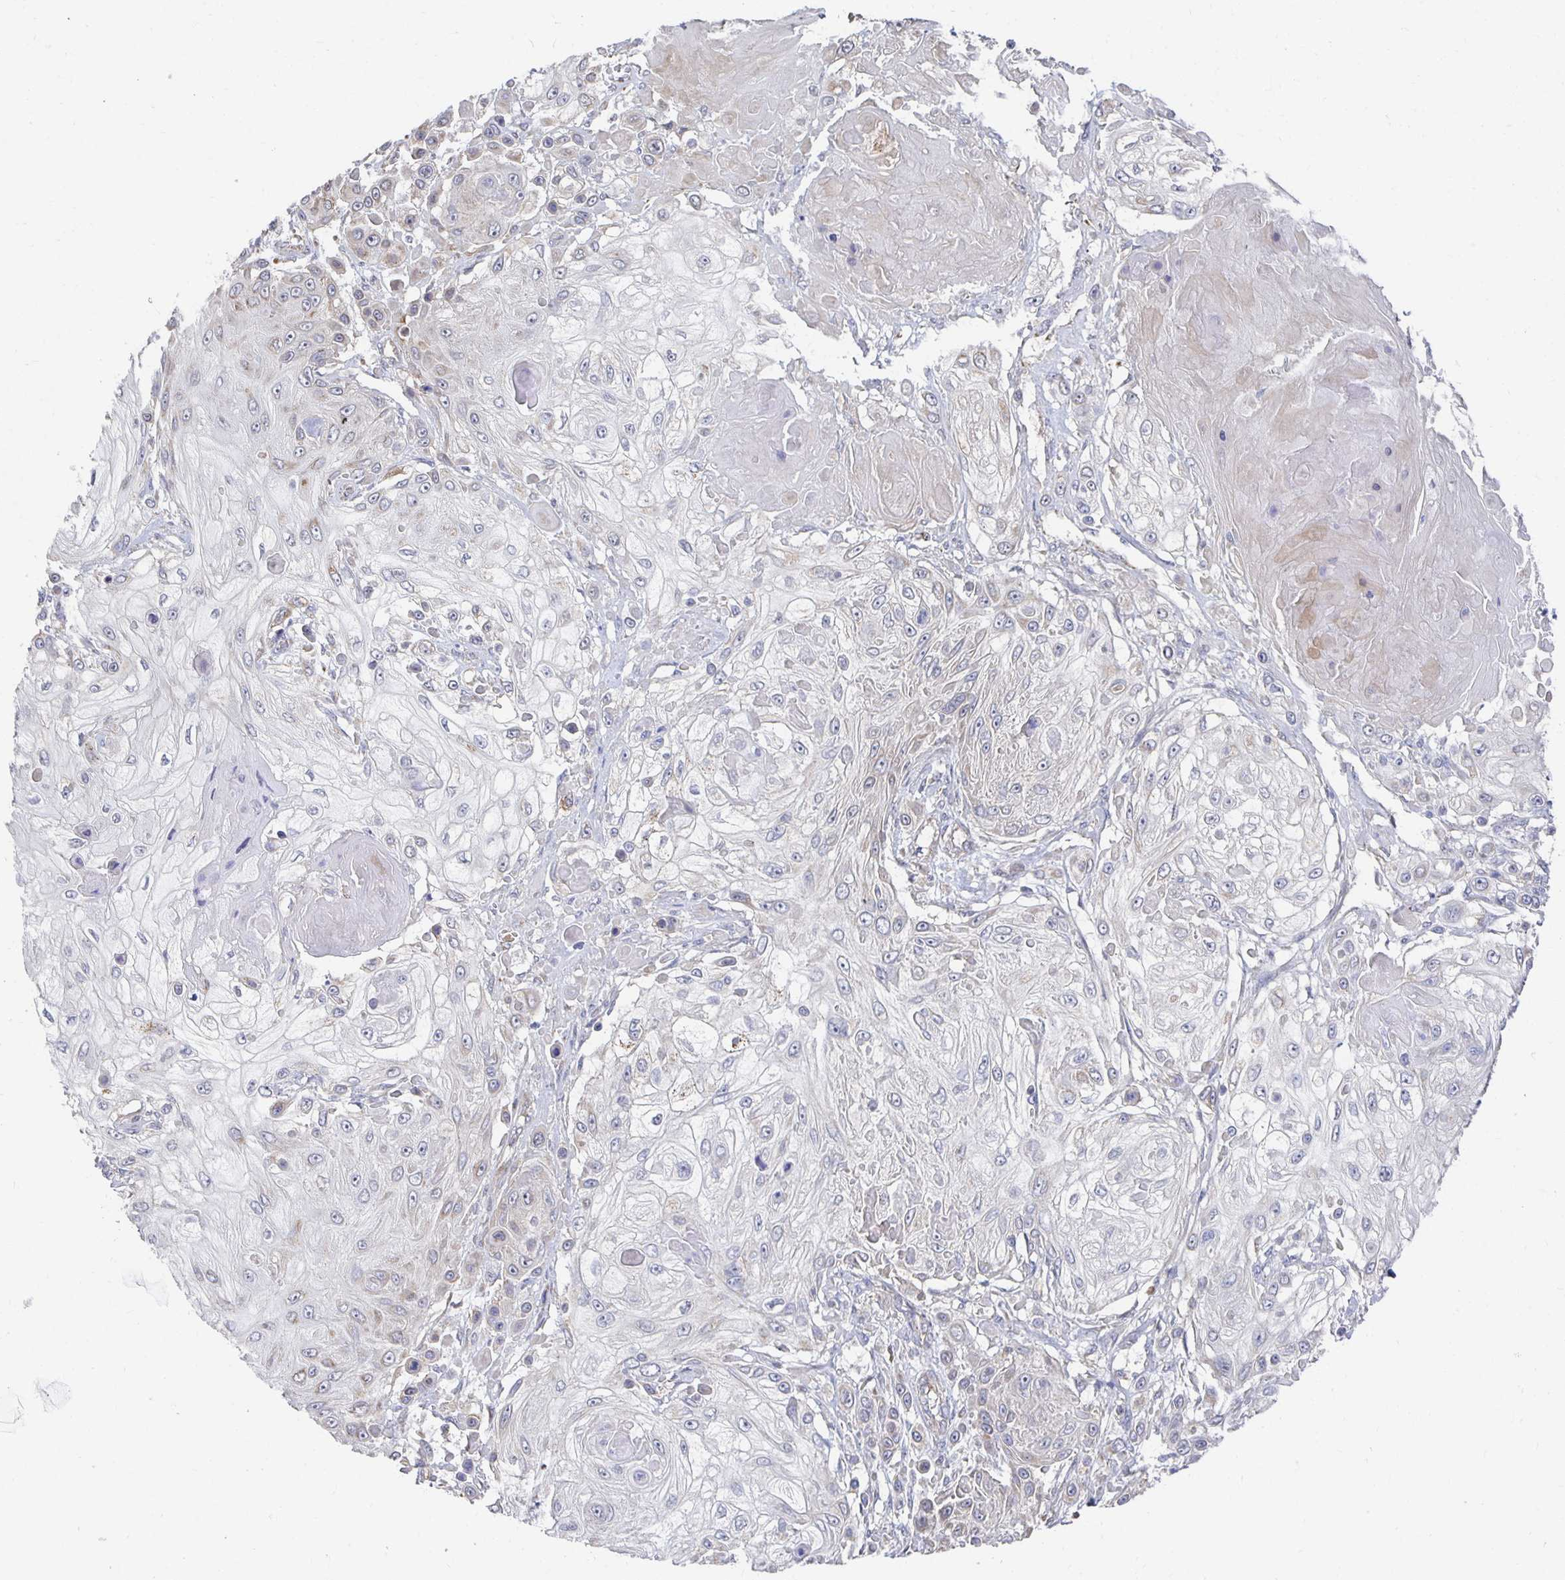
{"staining": {"intensity": "weak", "quantity": "<25%", "location": "cytoplasmic/membranous"}, "tissue": "skin cancer", "cell_type": "Tumor cells", "image_type": "cancer", "snomed": [{"axis": "morphology", "description": "Squamous cell carcinoma, NOS"}, {"axis": "topography", "description": "Skin"}], "caption": "High magnification brightfield microscopy of skin squamous cell carcinoma stained with DAB (3,3'-diaminobenzidine) (brown) and counterstained with hematoxylin (blue): tumor cells show no significant expression.", "gene": "NKX2-8", "patient": {"sex": "male", "age": 67}}